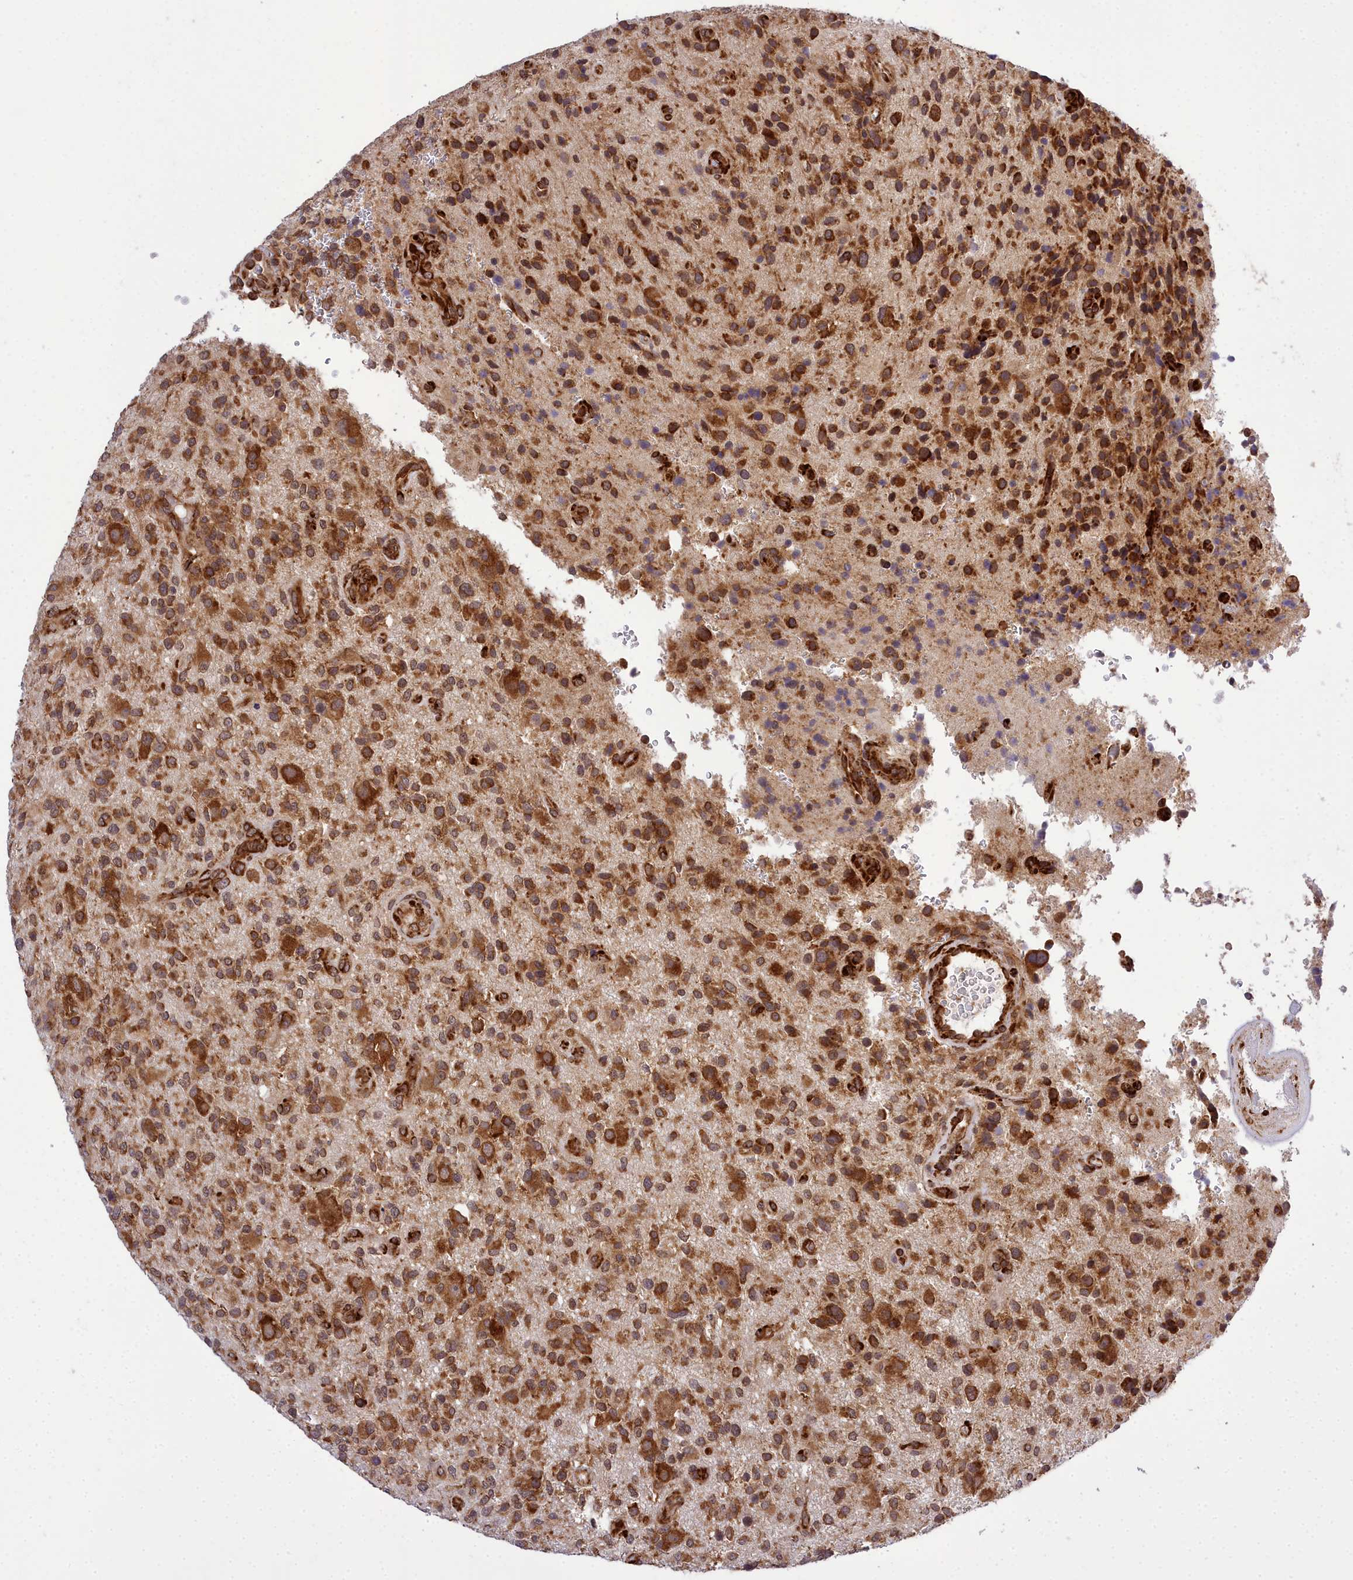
{"staining": {"intensity": "strong", "quantity": ">75%", "location": "cytoplasmic/membranous"}, "tissue": "glioma", "cell_type": "Tumor cells", "image_type": "cancer", "snomed": [{"axis": "morphology", "description": "Glioma, malignant, High grade"}, {"axis": "topography", "description": "Brain"}], "caption": "About >75% of tumor cells in human malignant glioma (high-grade) demonstrate strong cytoplasmic/membranous protein positivity as visualized by brown immunohistochemical staining.", "gene": "DHCR7", "patient": {"sex": "male", "age": 47}}